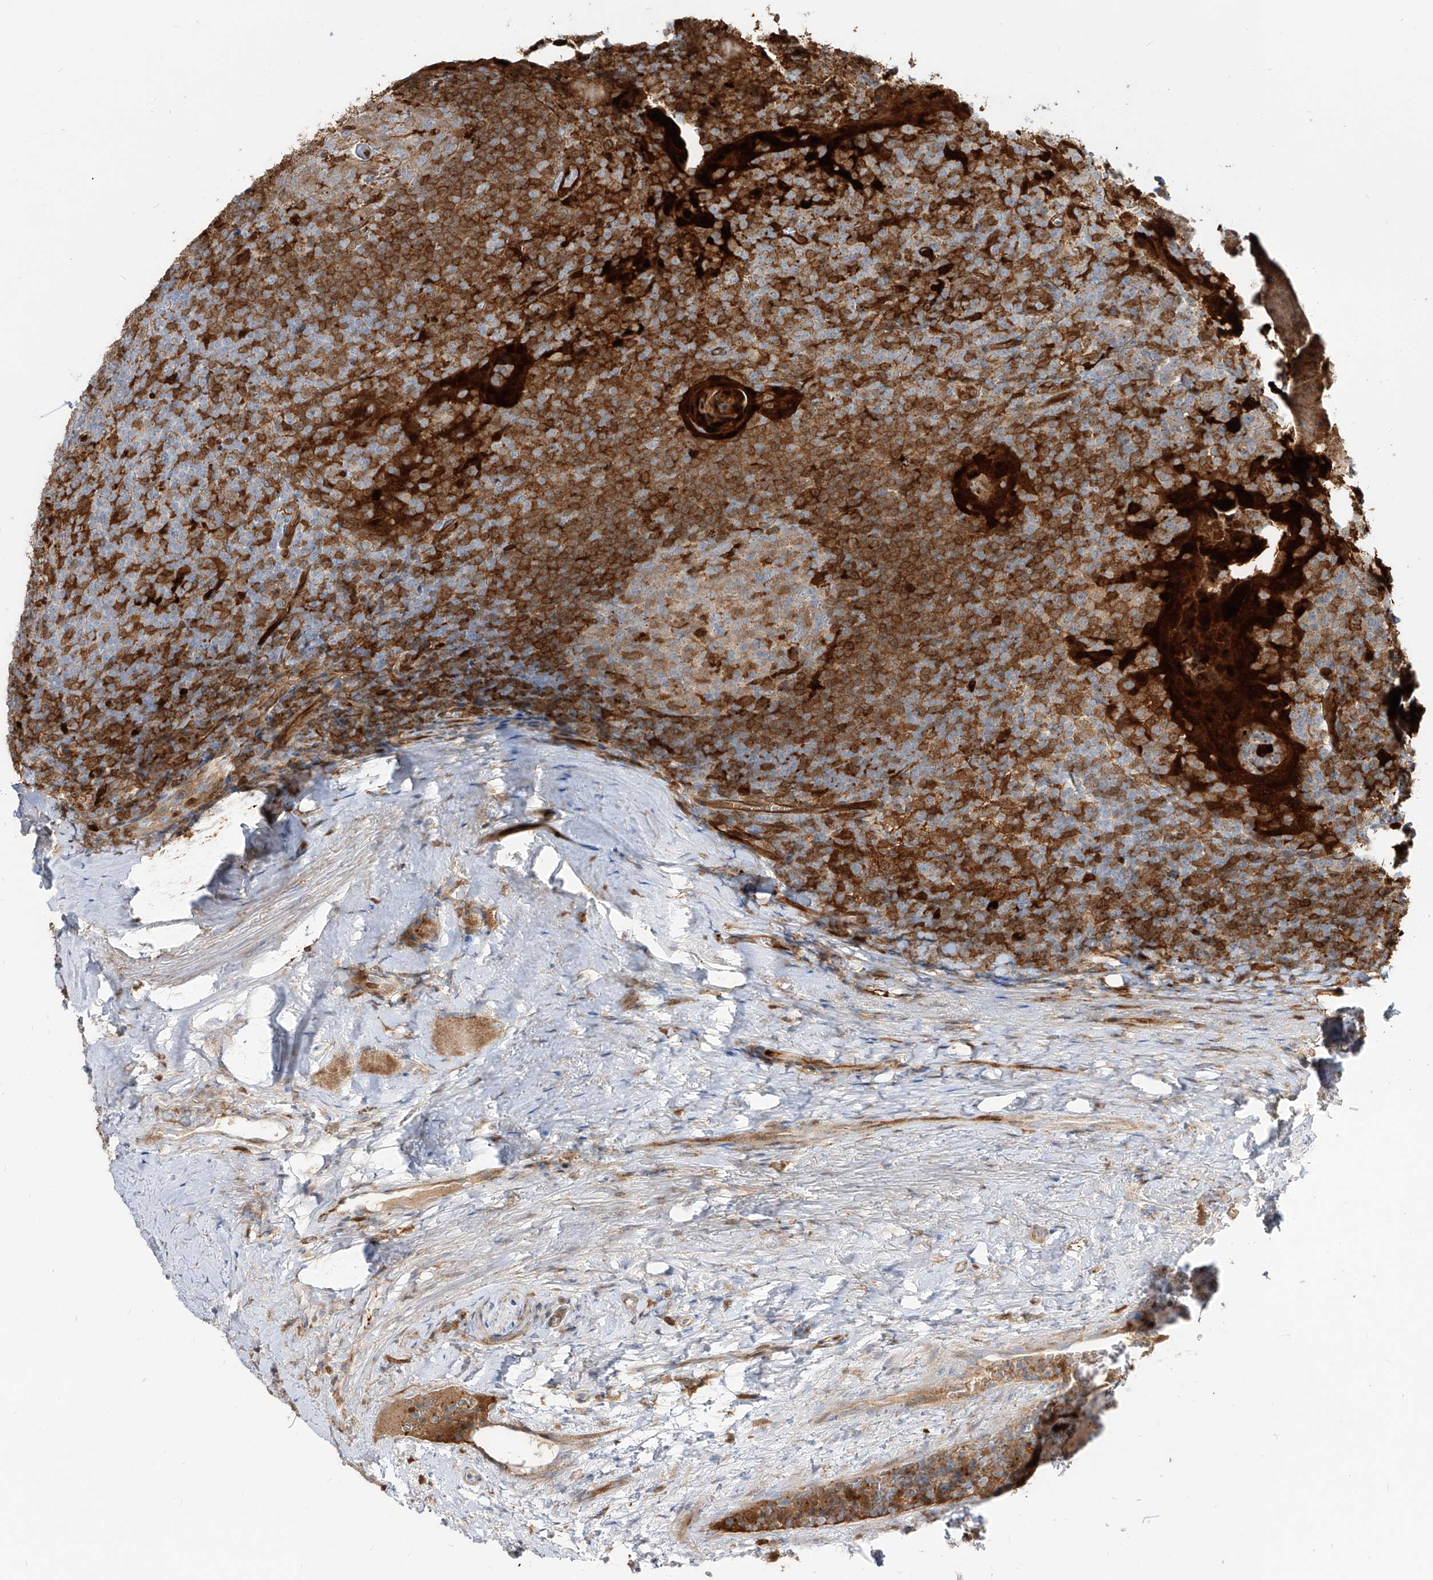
{"staining": {"intensity": "moderate", "quantity": "<25%", "location": "cytoplasmic/membranous"}, "tissue": "tonsil", "cell_type": "Germinal center cells", "image_type": "normal", "snomed": [{"axis": "morphology", "description": "Normal tissue, NOS"}, {"axis": "topography", "description": "Tonsil"}], "caption": "Human tonsil stained for a protein (brown) reveals moderate cytoplasmic/membranous positive expression in about <25% of germinal center cells.", "gene": "KYNU", "patient": {"sex": "male", "age": 37}}